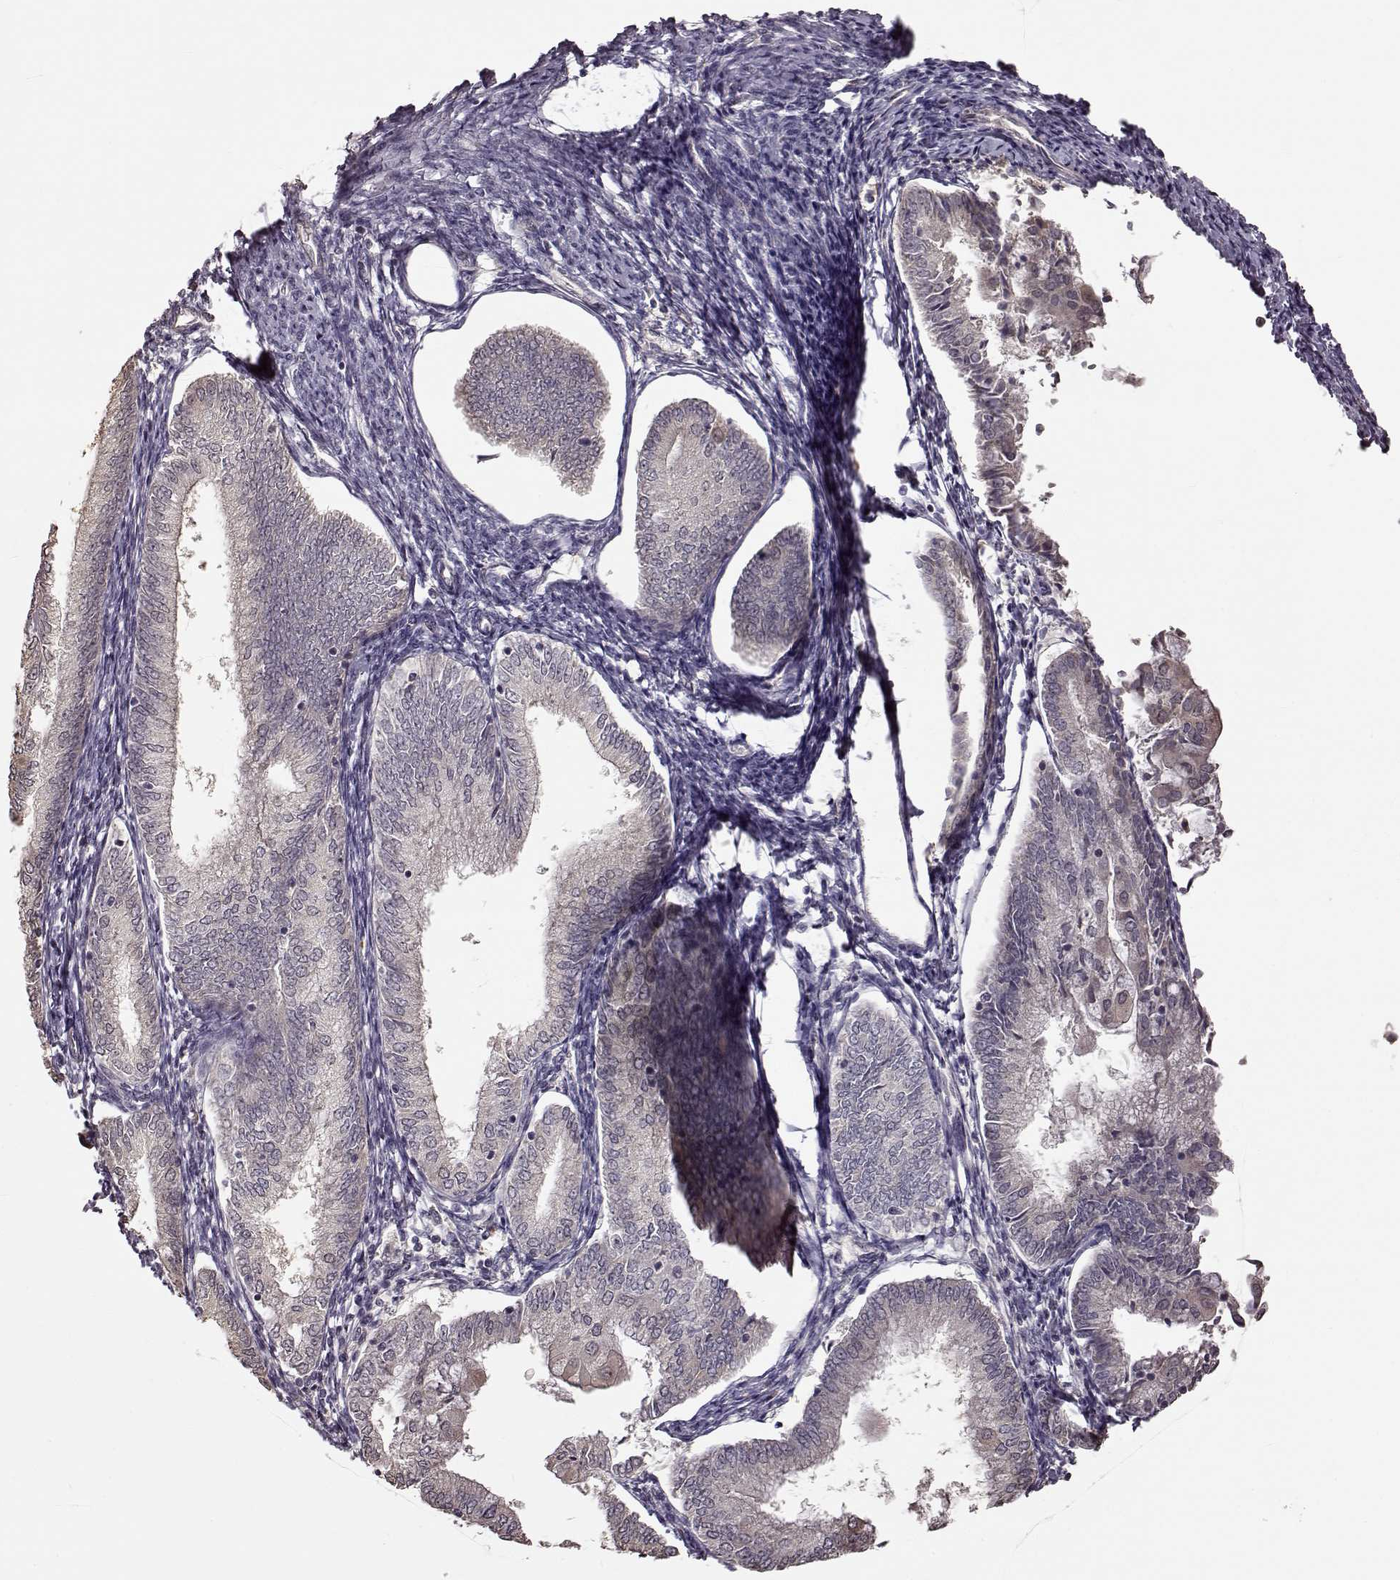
{"staining": {"intensity": "negative", "quantity": "none", "location": "none"}, "tissue": "endometrial cancer", "cell_type": "Tumor cells", "image_type": "cancer", "snomed": [{"axis": "morphology", "description": "Adenocarcinoma, NOS"}, {"axis": "topography", "description": "Endometrium"}], "caption": "High magnification brightfield microscopy of endometrial cancer (adenocarcinoma) stained with DAB (3,3'-diaminobenzidine) (brown) and counterstained with hematoxylin (blue): tumor cells show no significant positivity.", "gene": "CRB1", "patient": {"sex": "female", "age": 55}}